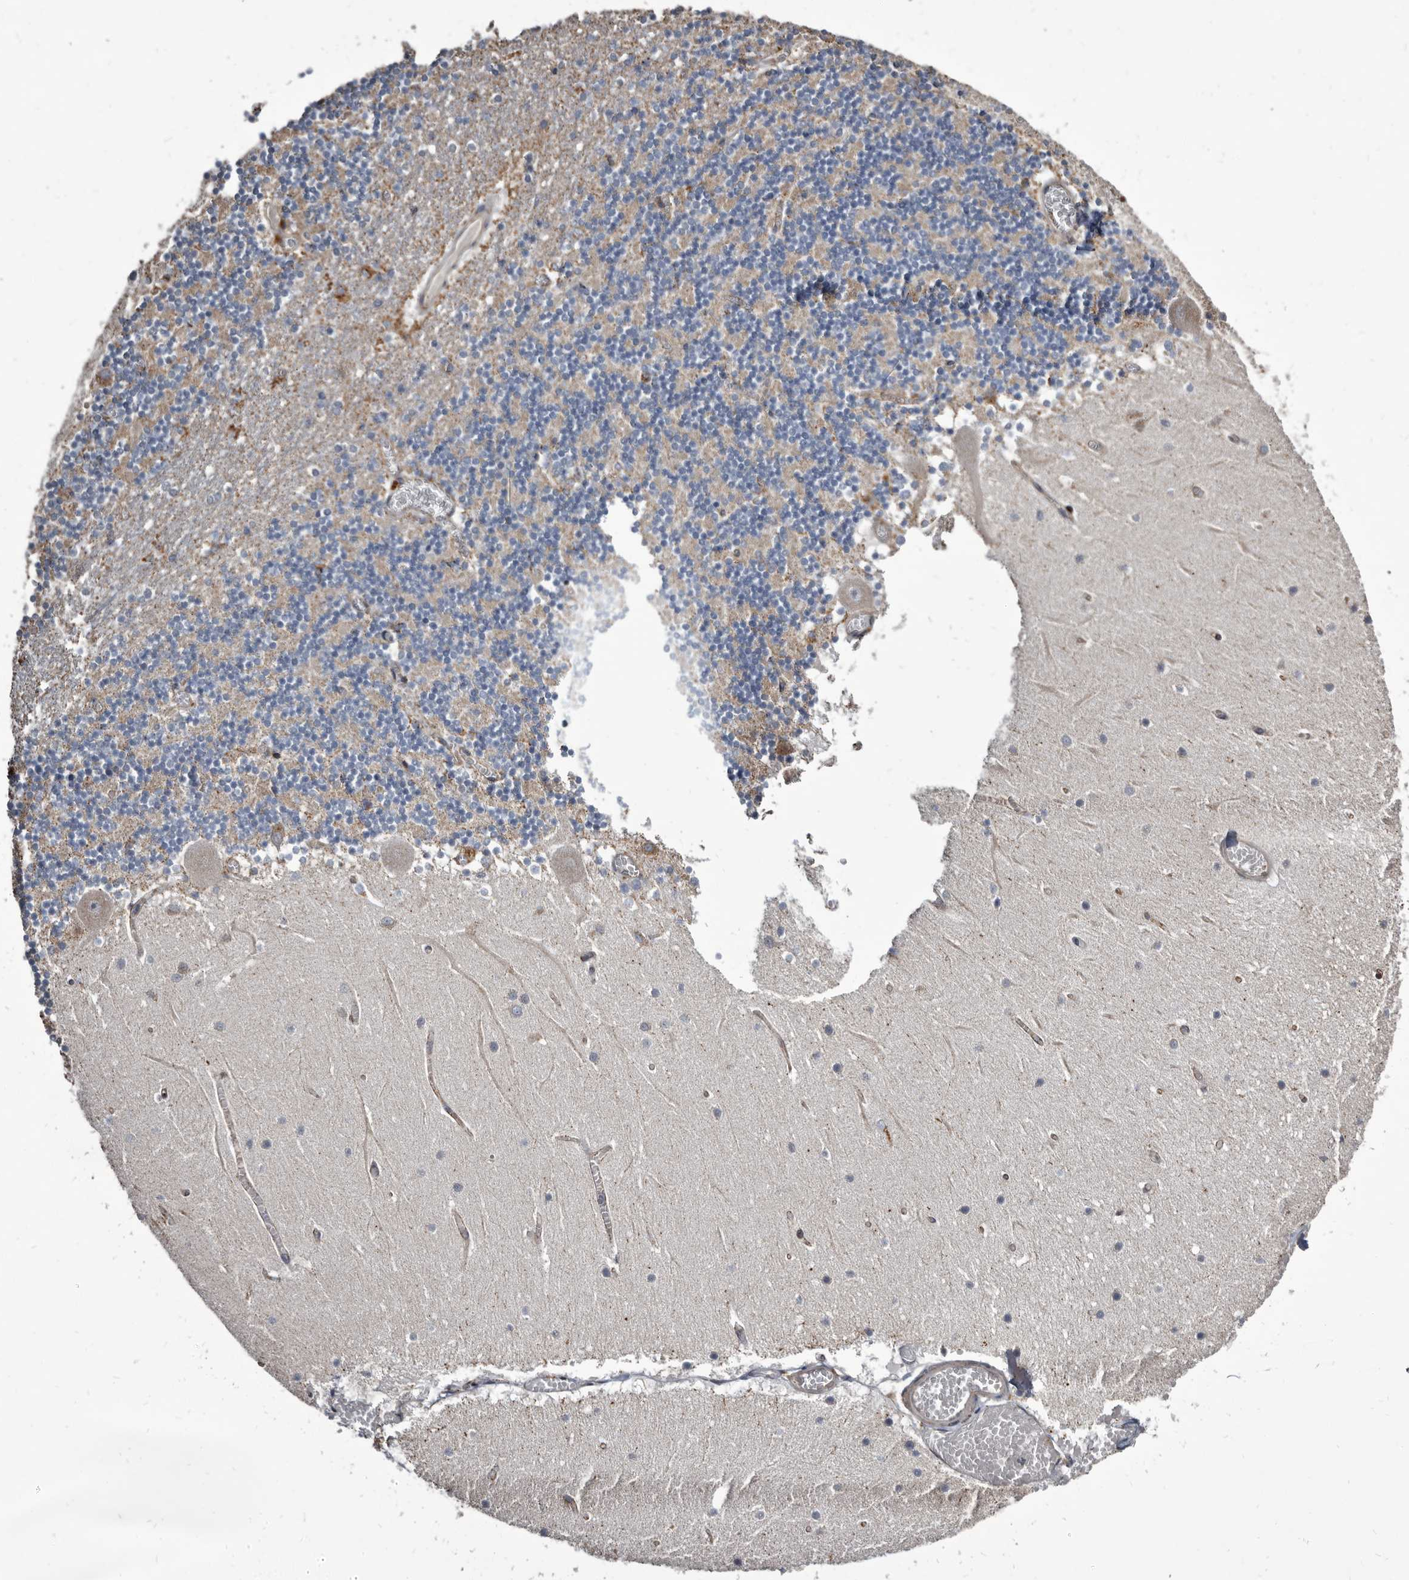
{"staining": {"intensity": "moderate", "quantity": "<25%", "location": "cytoplasmic/membranous"}, "tissue": "cerebellum", "cell_type": "Cells in granular layer", "image_type": "normal", "snomed": [{"axis": "morphology", "description": "Normal tissue, NOS"}, {"axis": "topography", "description": "Cerebellum"}], "caption": "Immunohistochemistry (IHC) photomicrograph of benign cerebellum: cerebellum stained using immunohistochemistry (IHC) demonstrates low levels of moderate protein expression localized specifically in the cytoplasmic/membranous of cells in granular layer, appearing as a cytoplasmic/membranous brown color.", "gene": "CTSA", "patient": {"sex": "female", "age": 28}}